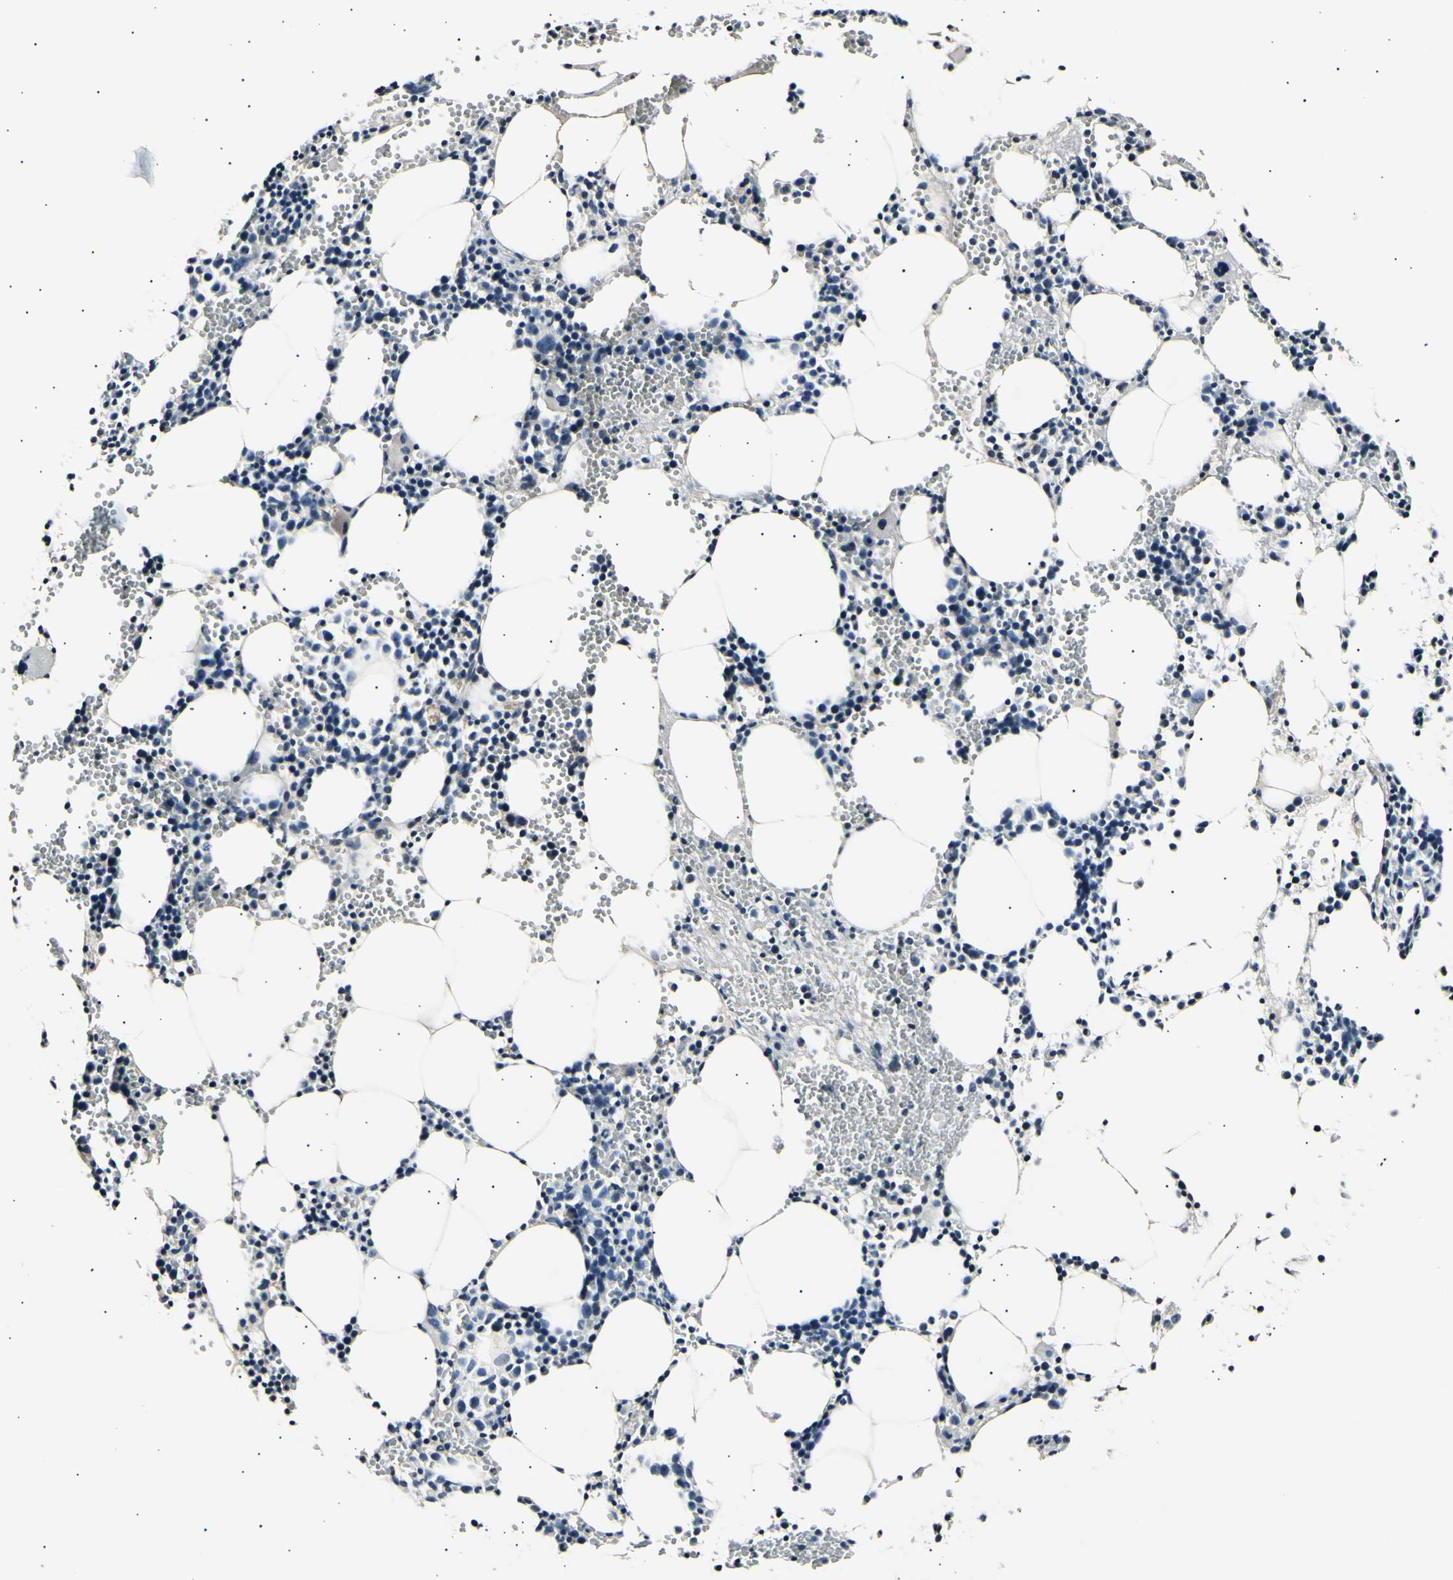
{"staining": {"intensity": "negative", "quantity": "none", "location": "none"}, "tissue": "bone marrow", "cell_type": "Hematopoietic cells", "image_type": "normal", "snomed": [{"axis": "morphology", "description": "Normal tissue, NOS"}, {"axis": "morphology", "description": "Inflammation, NOS"}, {"axis": "topography", "description": "Bone marrow"}], "caption": "The immunohistochemistry (IHC) image has no significant positivity in hematopoietic cells of bone marrow. Brightfield microscopy of immunohistochemistry stained with DAB (3,3'-diaminobenzidine) (brown) and hematoxylin (blue), captured at high magnification.", "gene": "AK1", "patient": {"sex": "male", "age": 42}}